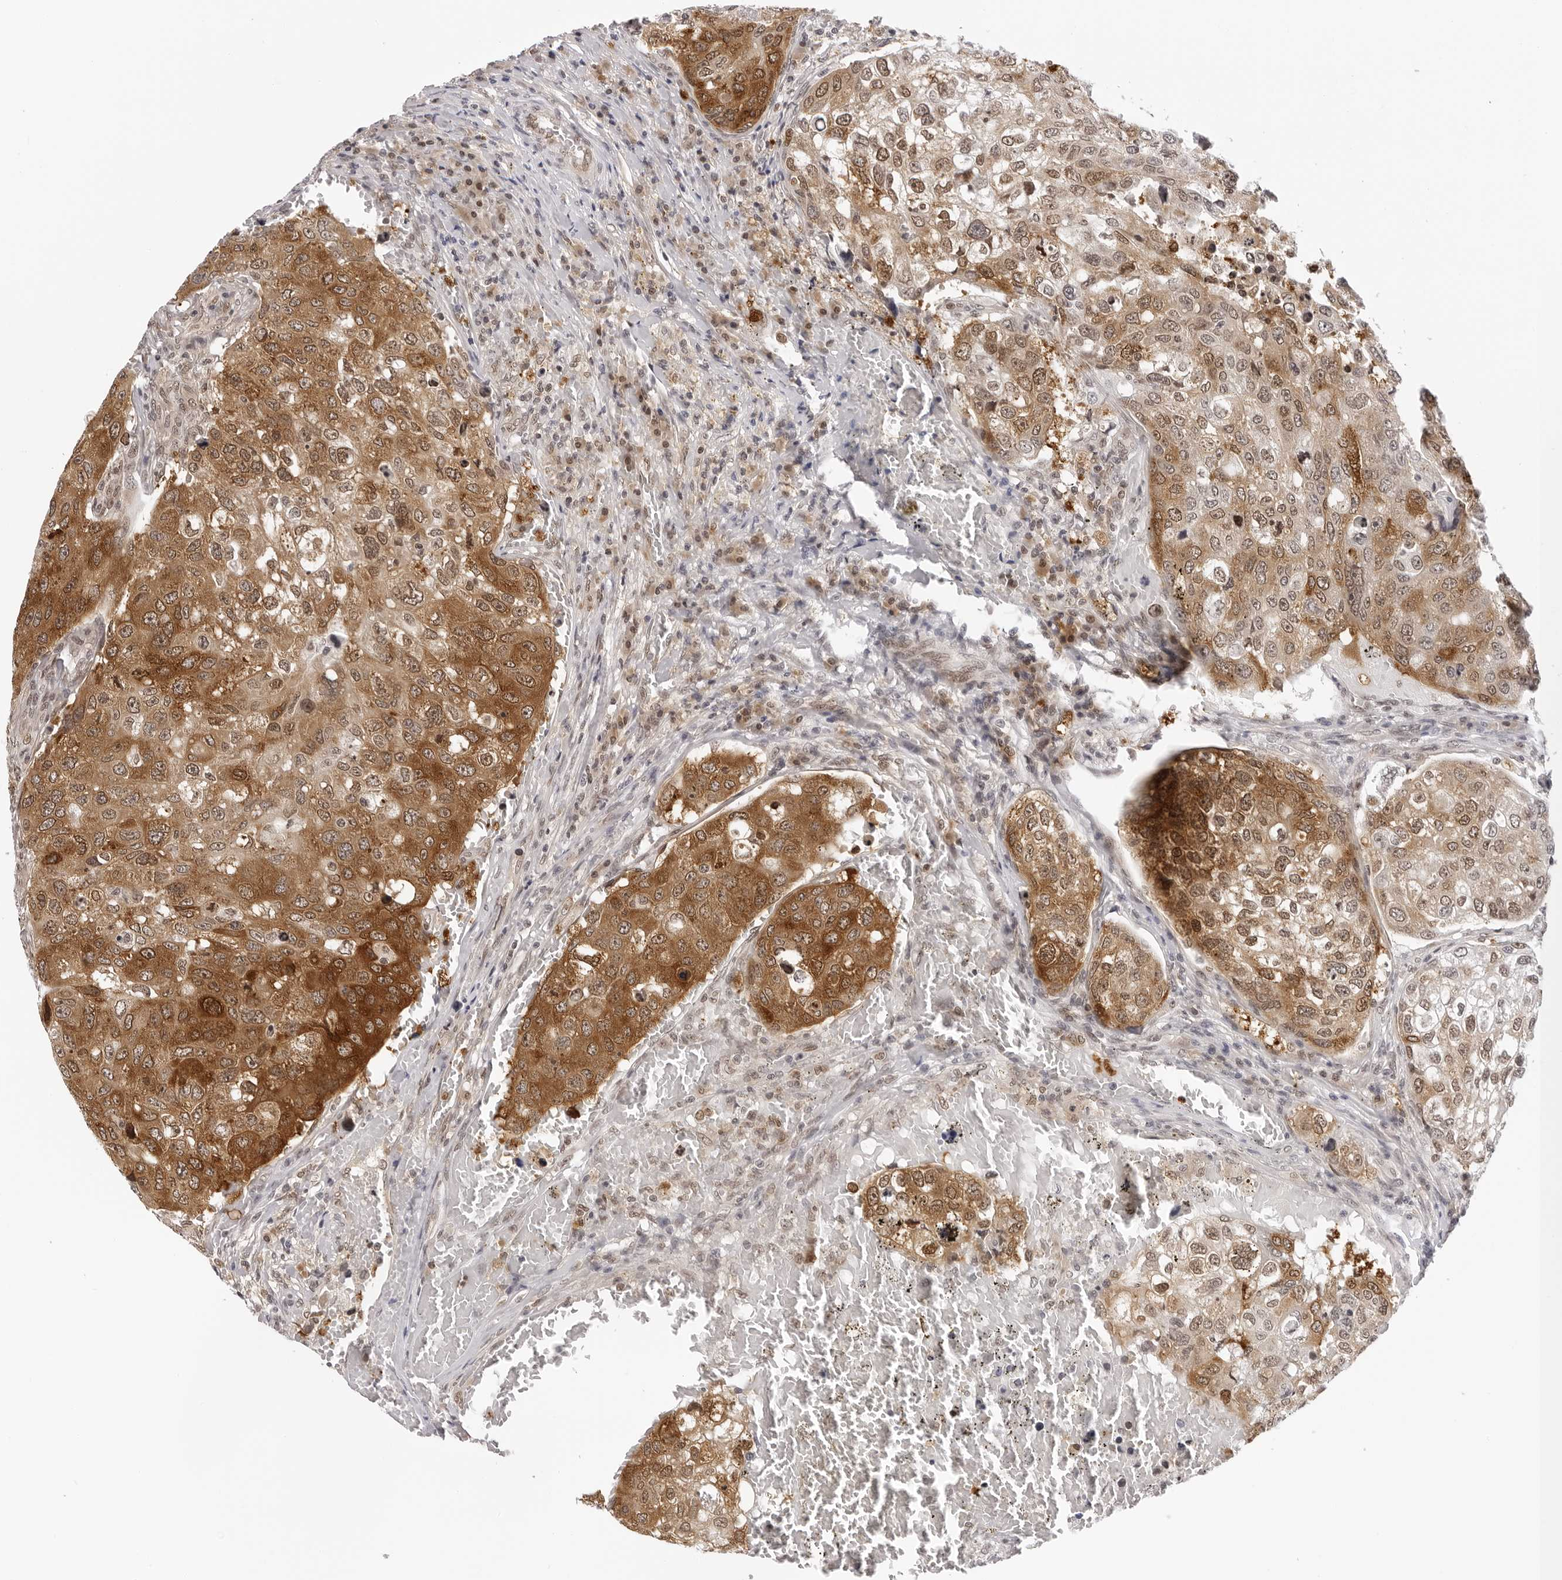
{"staining": {"intensity": "strong", "quantity": ">75%", "location": "cytoplasmic/membranous"}, "tissue": "urothelial cancer", "cell_type": "Tumor cells", "image_type": "cancer", "snomed": [{"axis": "morphology", "description": "Urothelial carcinoma, High grade"}, {"axis": "topography", "description": "Lymph node"}, {"axis": "topography", "description": "Urinary bladder"}], "caption": "Human urothelial cancer stained with a brown dye demonstrates strong cytoplasmic/membranous positive positivity in approximately >75% of tumor cells.", "gene": "WDR77", "patient": {"sex": "male", "age": 51}}